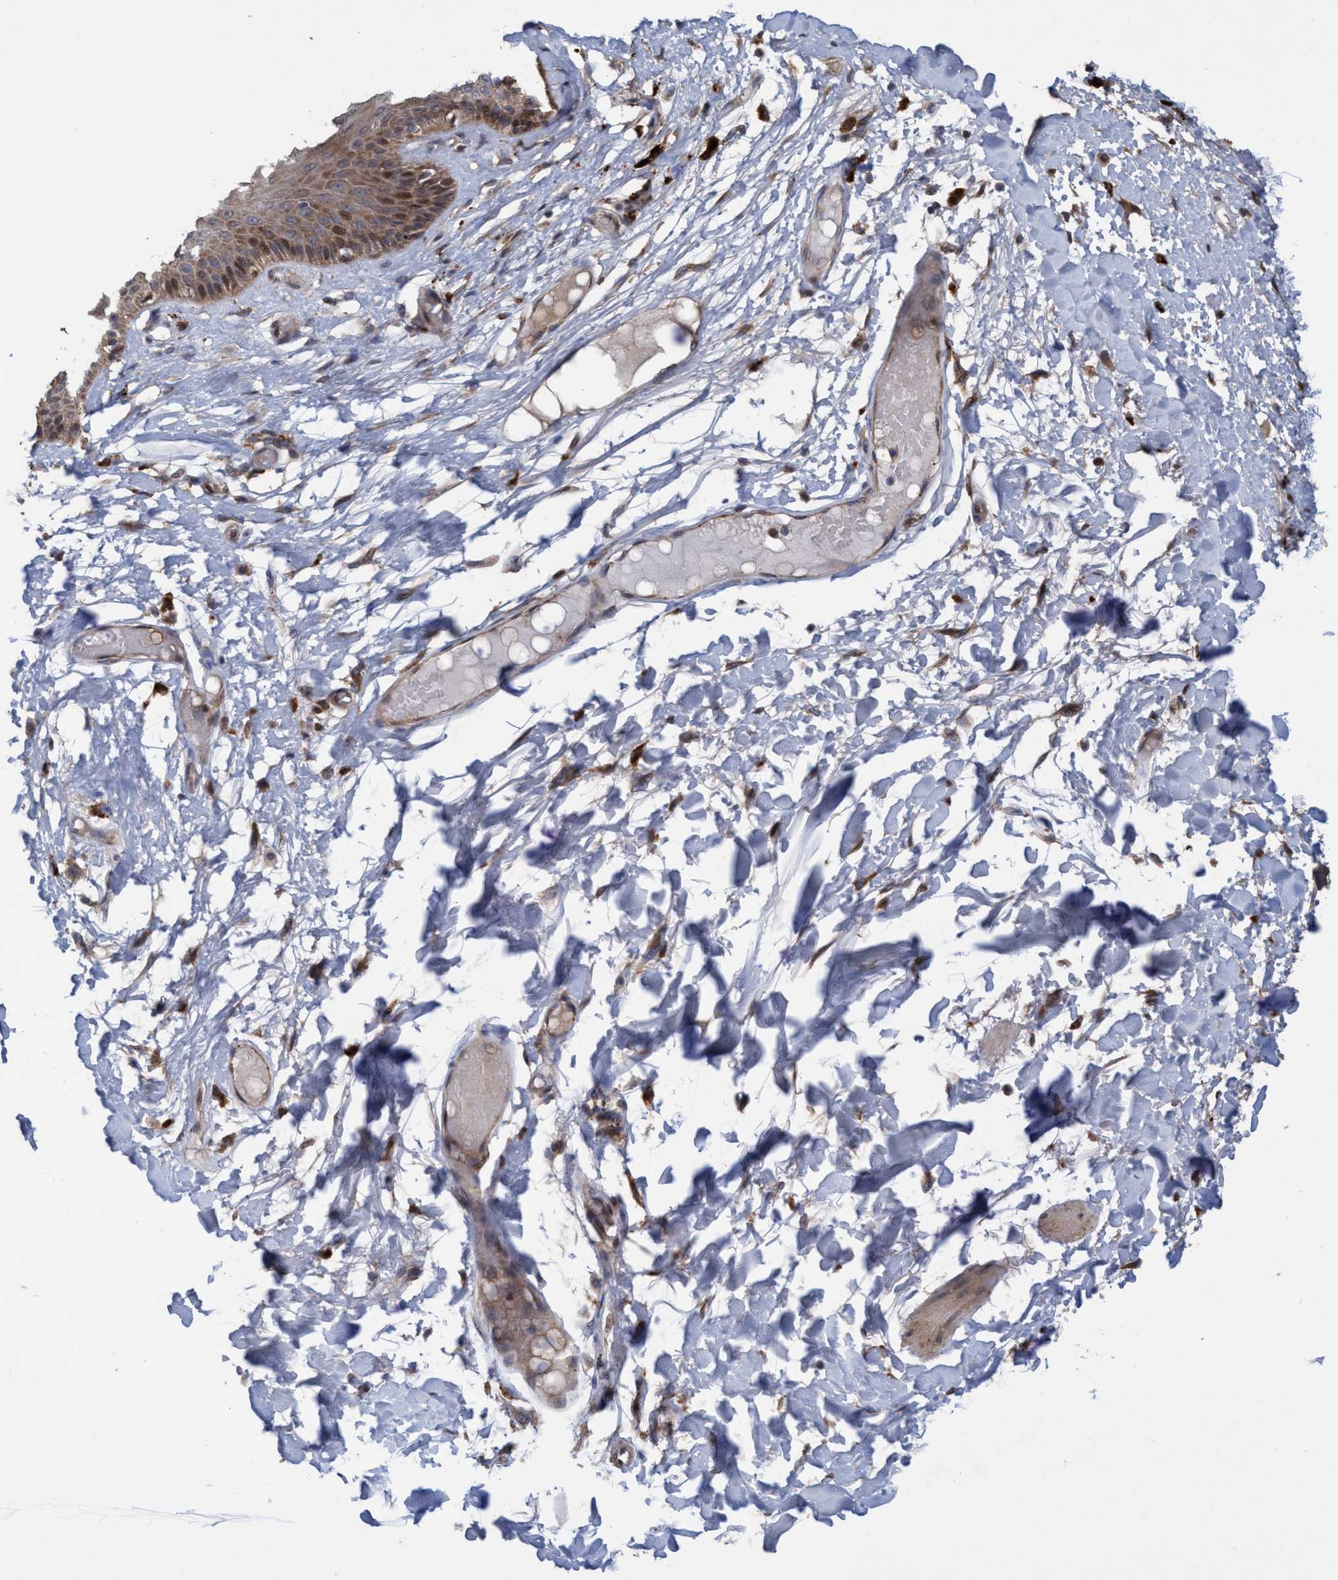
{"staining": {"intensity": "moderate", "quantity": ">75%", "location": "cytoplasmic/membranous,nuclear"}, "tissue": "skin", "cell_type": "Epidermal cells", "image_type": "normal", "snomed": [{"axis": "morphology", "description": "Normal tissue, NOS"}, {"axis": "topography", "description": "Vulva"}], "caption": "IHC staining of benign skin, which reveals medium levels of moderate cytoplasmic/membranous,nuclear positivity in approximately >75% of epidermal cells indicating moderate cytoplasmic/membranous,nuclear protein expression. The staining was performed using DAB (3,3'-diaminobenzidine) (brown) for protein detection and nuclei were counterstained in hematoxylin (blue).", "gene": "BBS9", "patient": {"sex": "female", "age": 73}}